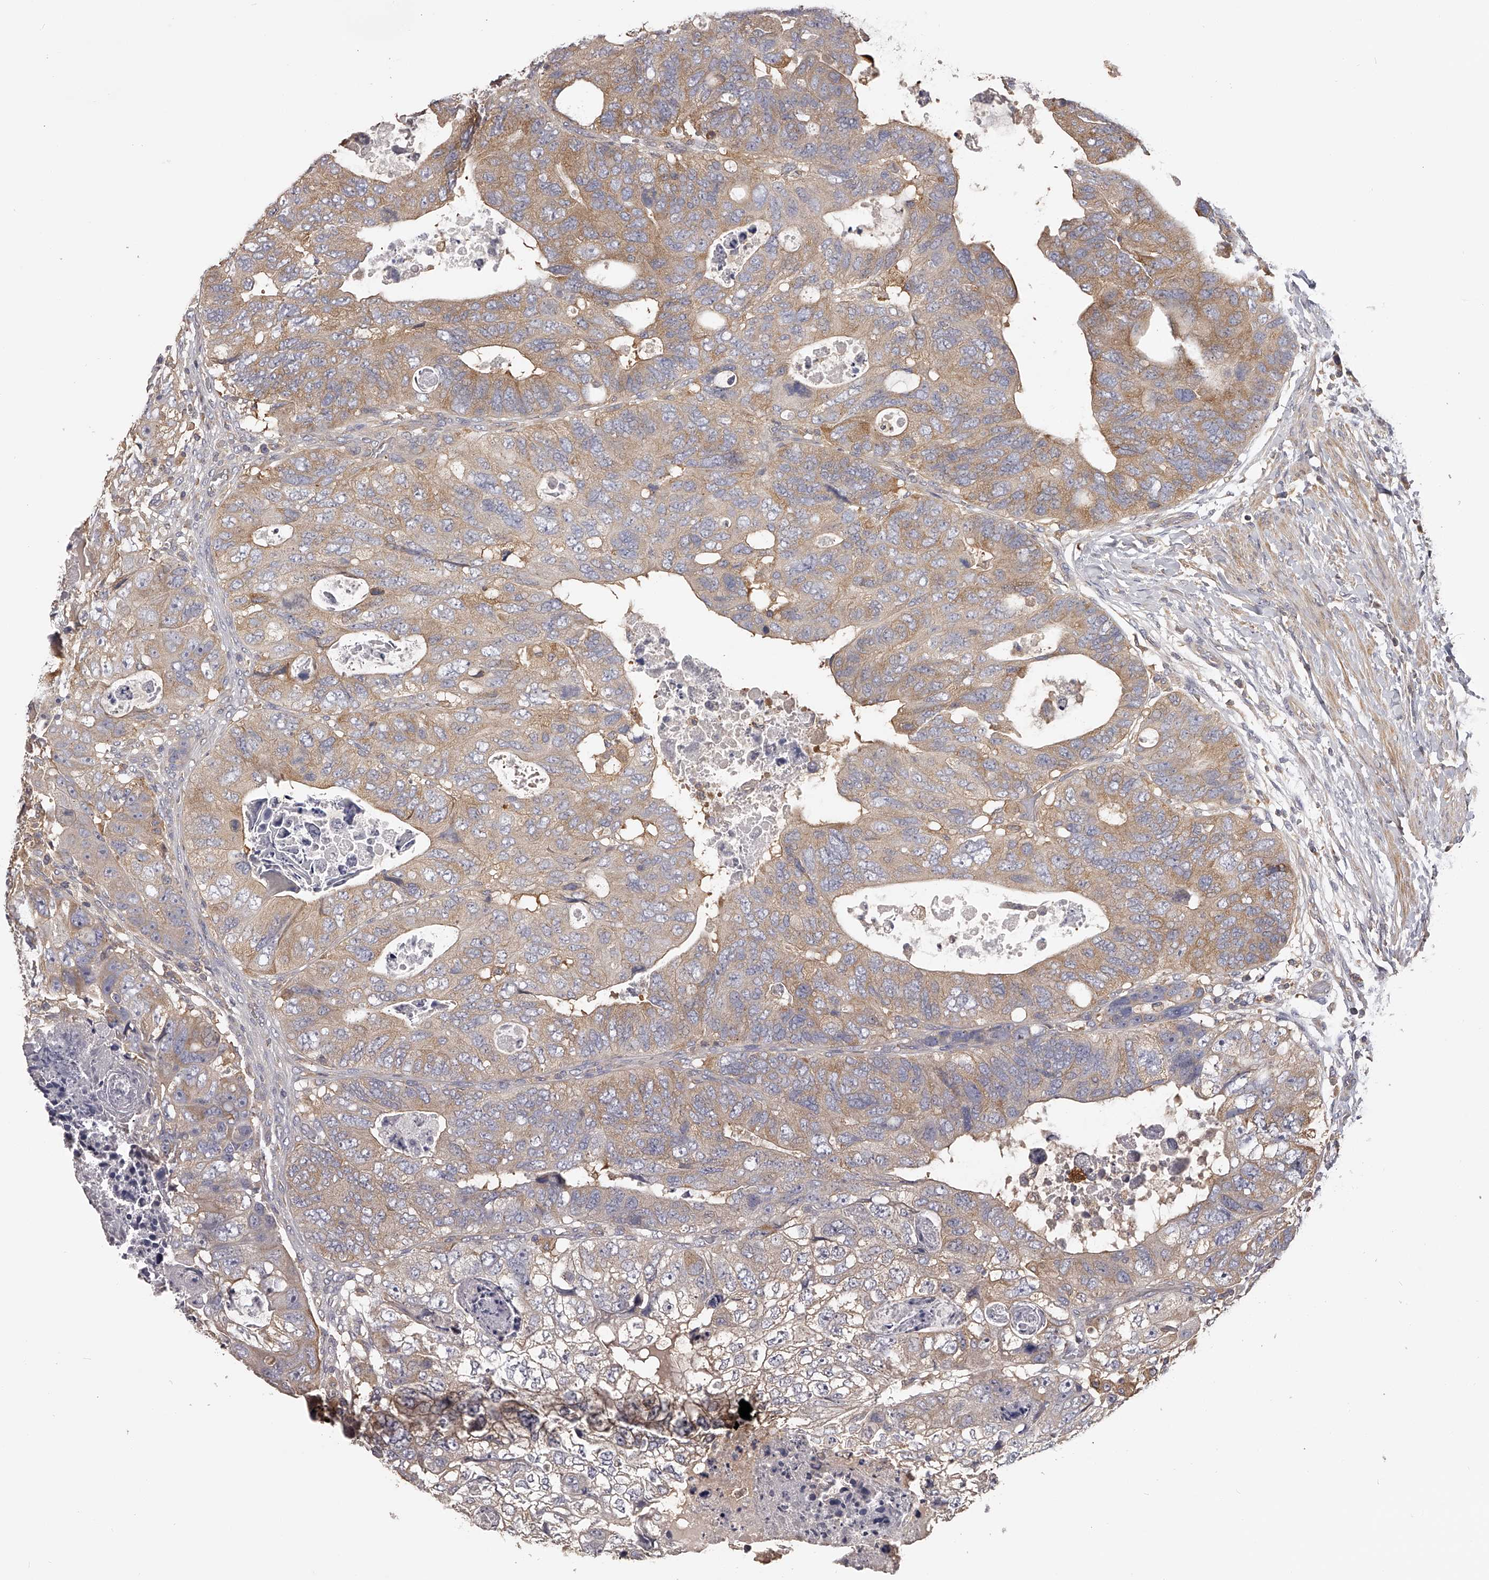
{"staining": {"intensity": "moderate", "quantity": "<25%", "location": "cytoplasmic/membranous"}, "tissue": "colorectal cancer", "cell_type": "Tumor cells", "image_type": "cancer", "snomed": [{"axis": "morphology", "description": "Adenocarcinoma, NOS"}, {"axis": "topography", "description": "Rectum"}], "caption": "Tumor cells demonstrate low levels of moderate cytoplasmic/membranous positivity in about <25% of cells in colorectal cancer (adenocarcinoma). The protein of interest is stained brown, and the nuclei are stained in blue (DAB (3,3'-diaminobenzidine) IHC with brightfield microscopy, high magnification).", "gene": "TNN", "patient": {"sex": "male", "age": 59}}